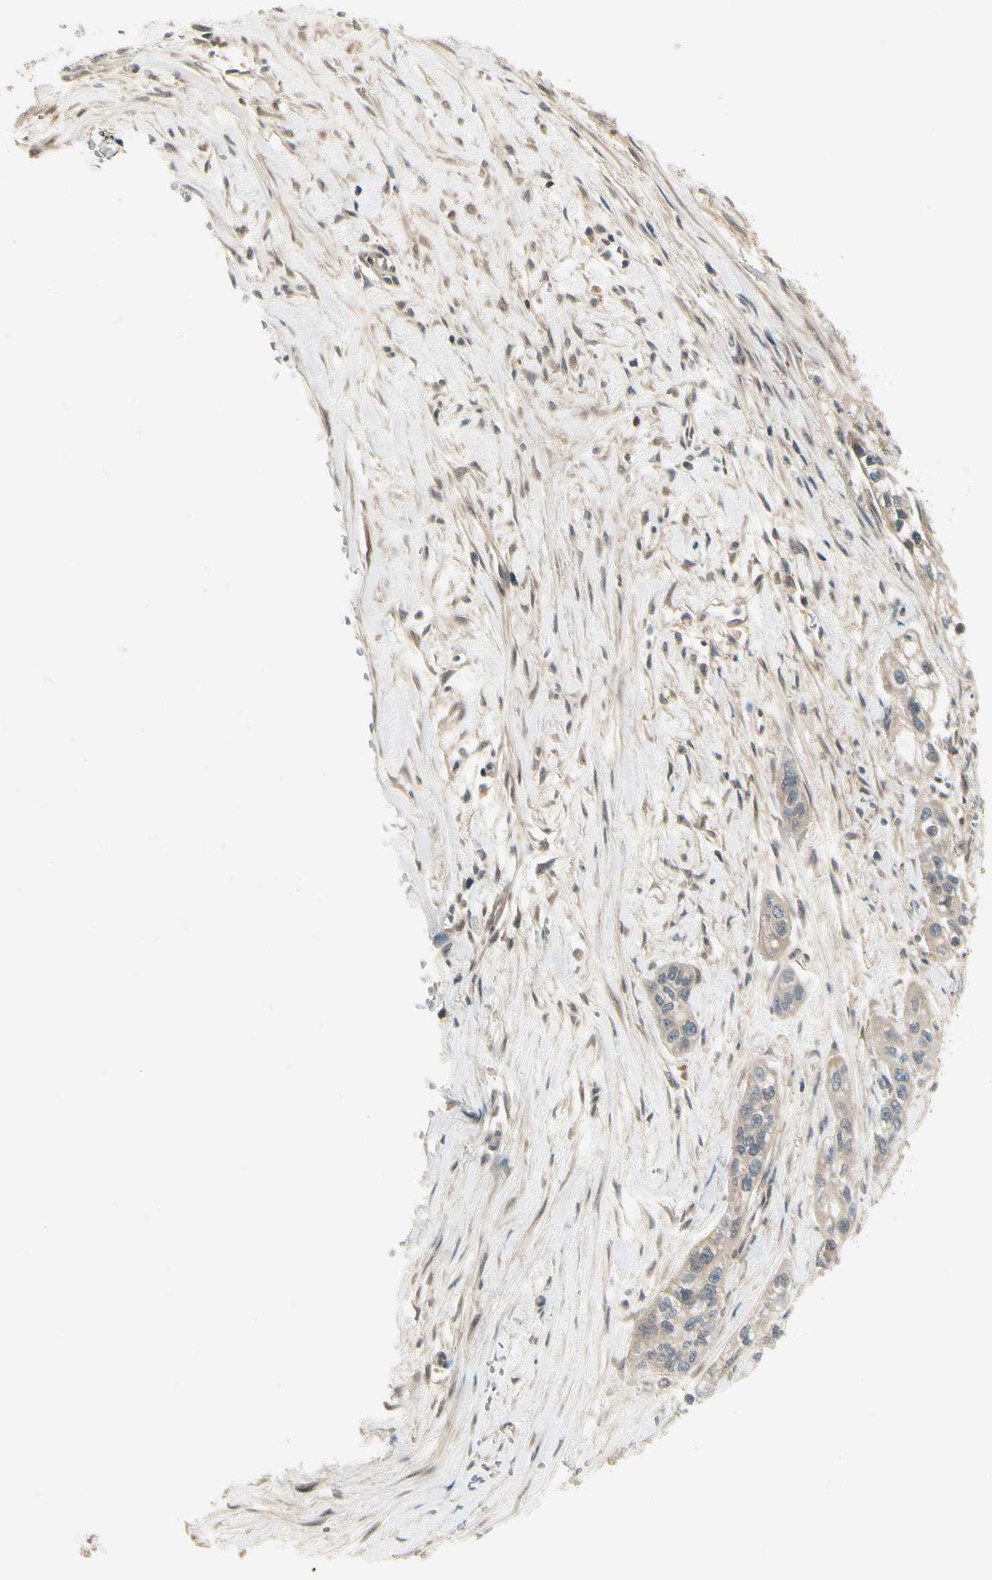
{"staining": {"intensity": "negative", "quantity": "none", "location": "none"}, "tissue": "pancreatic cancer", "cell_type": "Tumor cells", "image_type": "cancer", "snomed": [{"axis": "morphology", "description": "Adenocarcinoma, NOS"}, {"axis": "topography", "description": "Pancreas"}], "caption": "A micrograph of human pancreatic cancer is negative for staining in tumor cells.", "gene": "EPHB3", "patient": {"sex": "male", "age": 74}}